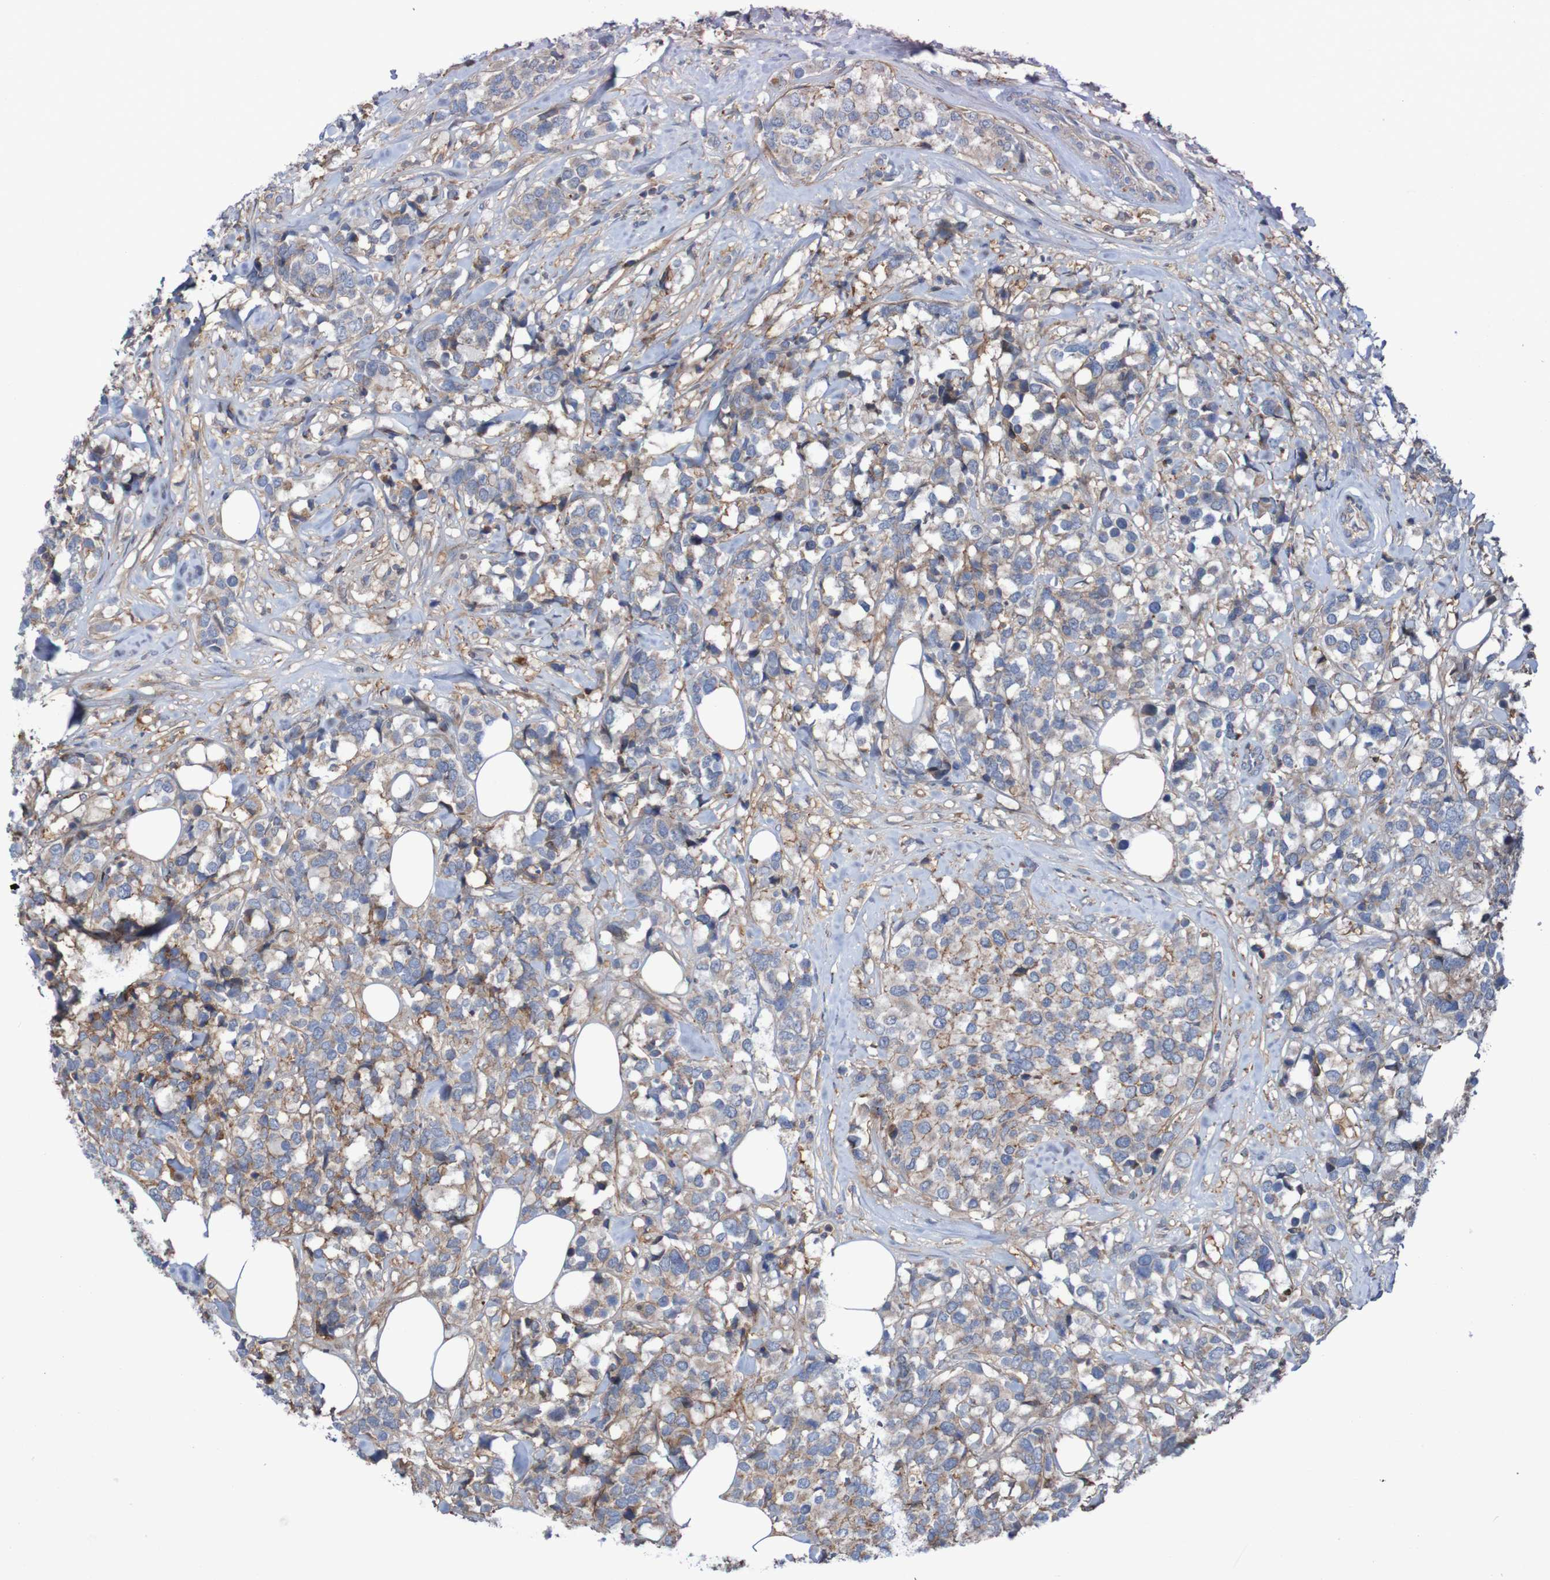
{"staining": {"intensity": "weak", "quantity": ">75%", "location": "cytoplasmic/membranous"}, "tissue": "breast cancer", "cell_type": "Tumor cells", "image_type": "cancer", "snomed": [{"axis": "morphology", "description": "Lobular carcinoma"}, {"axis": "topography", "description": "Breast"}], "caption": "Breast lobular carcinoma was stained to show a protein in brown. There is low levels of weak cytoplasmic/membranous expression in approximately >75% of tumor cells.", "gene": "PDGFB", "patient": {"sex": "female", "age": 59}}